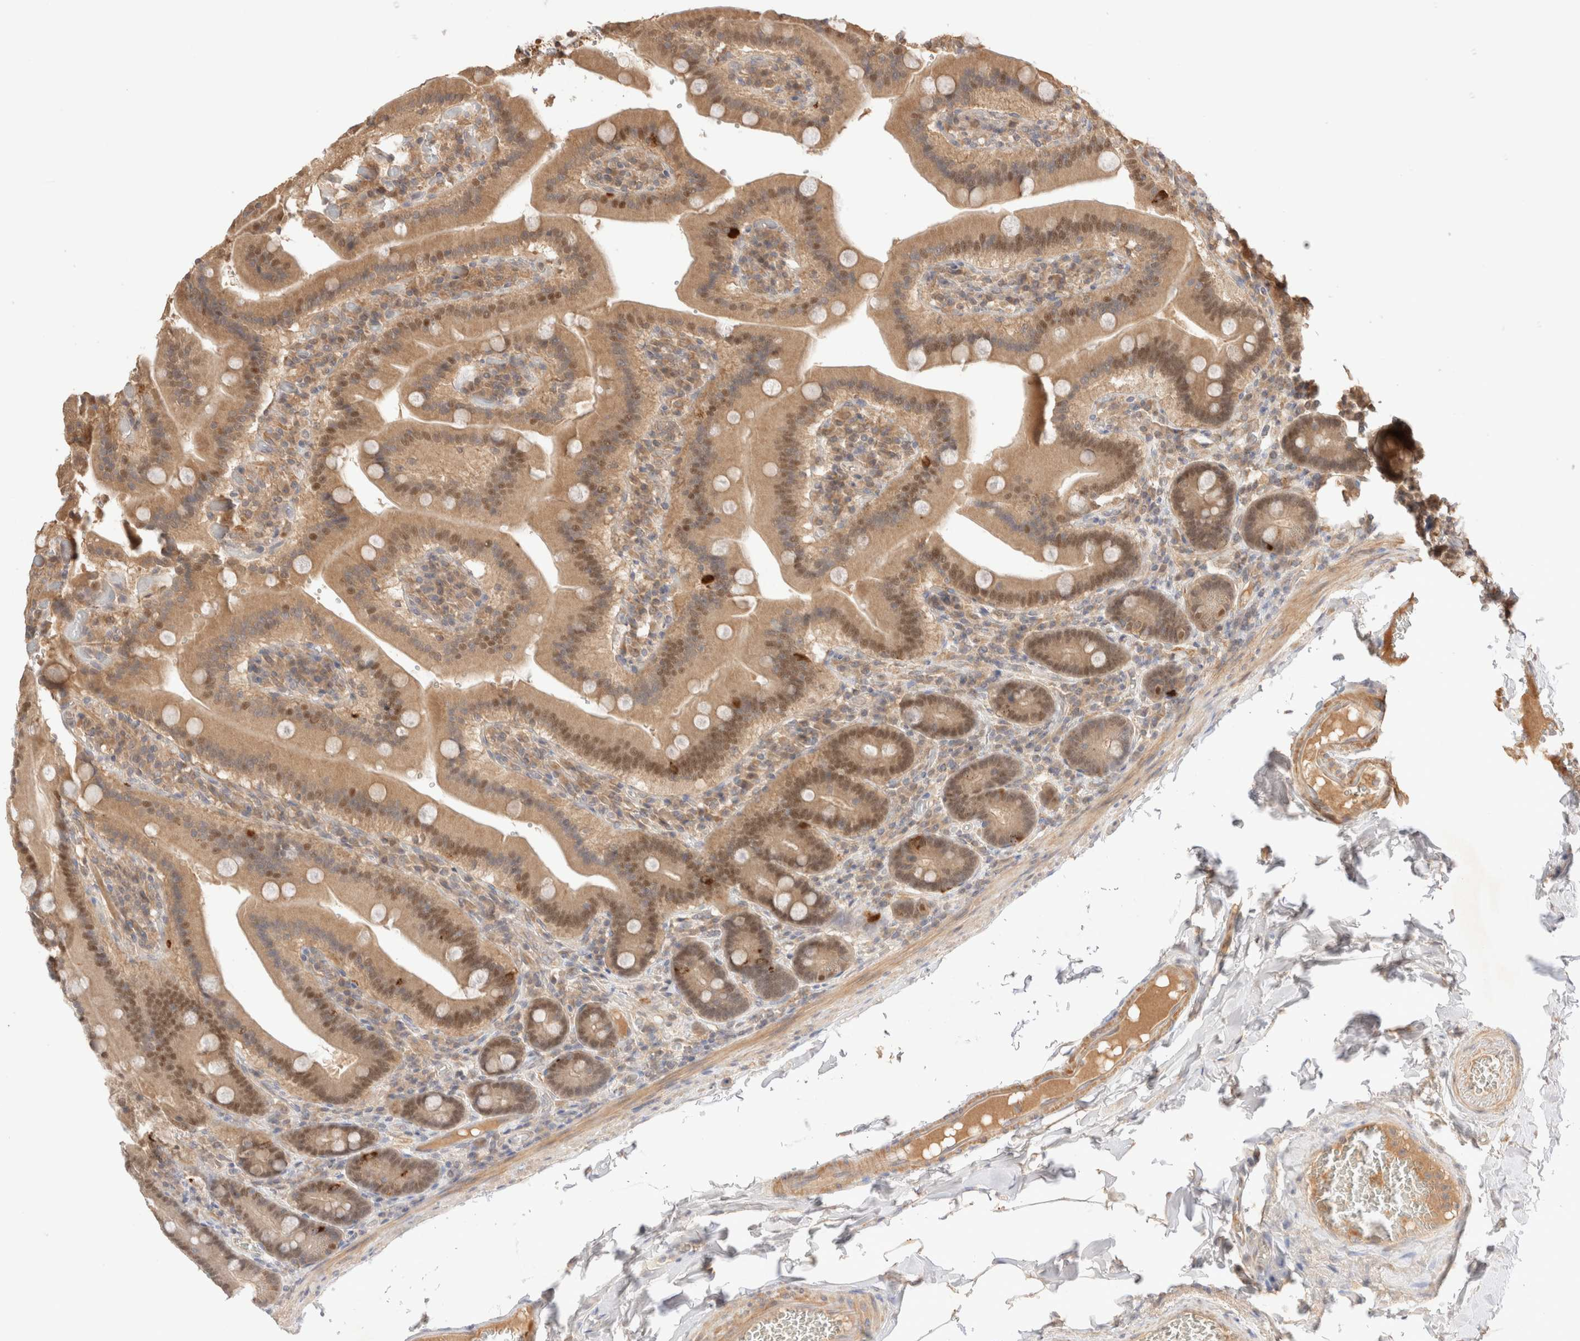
{"staining": {"intensity": "moderate", "quantity": ">75%", "location": "cytoplasmic/membranous,nuclear"}, "tissue": "duodenum", "cell_type": "Glandular cells", "image_type": "normal", "snomed": [{"axis": "morphology", "description": "Normal tissue, NOS"}, {"axis": "topography", "description": "Duodenum"}], "caption": "Unremarkable duodenum demonstrates moderate cytoplasmic/membranous,nuclear expression in about >75% of glandular cells (IHC, brightfield microscopy, high magnification)..", "gene": "CARNMT1", "patient": {"sex": "female", "age": 62}}